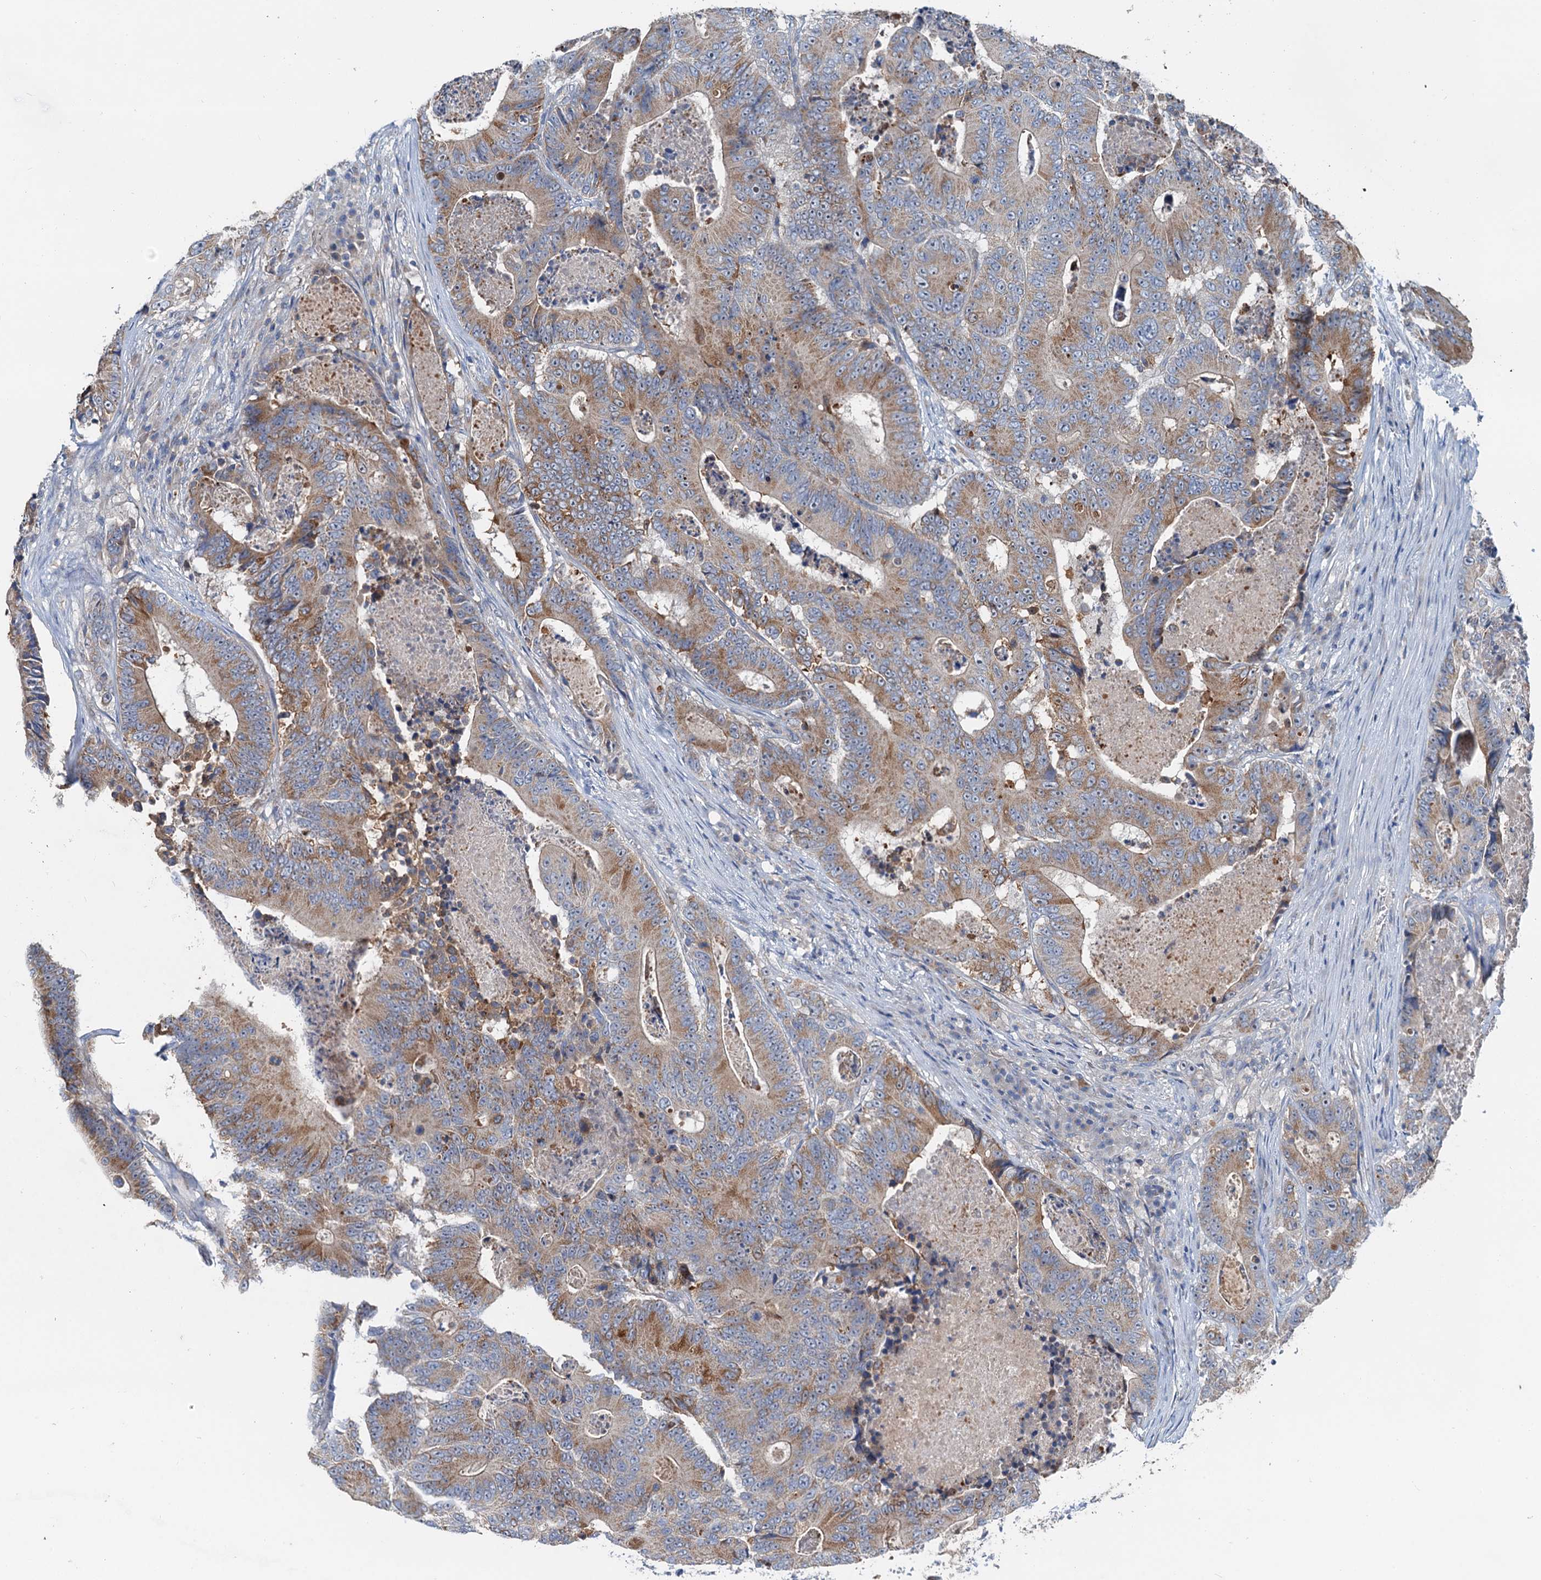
{"staining": {"intensity": "moderate", "quantity": ">75%", "location": "cytoplasmic/membranous"}, "tissue": "colorectal cancer", "cell_type": "Tumor cells", "image_type": "cancer", "snomed": [{"axis": "morphology", "description": "Adenocarcinoma, NOS"}, {"axis": "topography", "description": "Colon"}], "caption": "Tumor cells show medium levels of moderate cytoplasmic/membranous positivity in approximately >75% of cells in colorectal cancer.", "gene": "ANKRD26", "patient": {"sex": "male", "age": 83}}